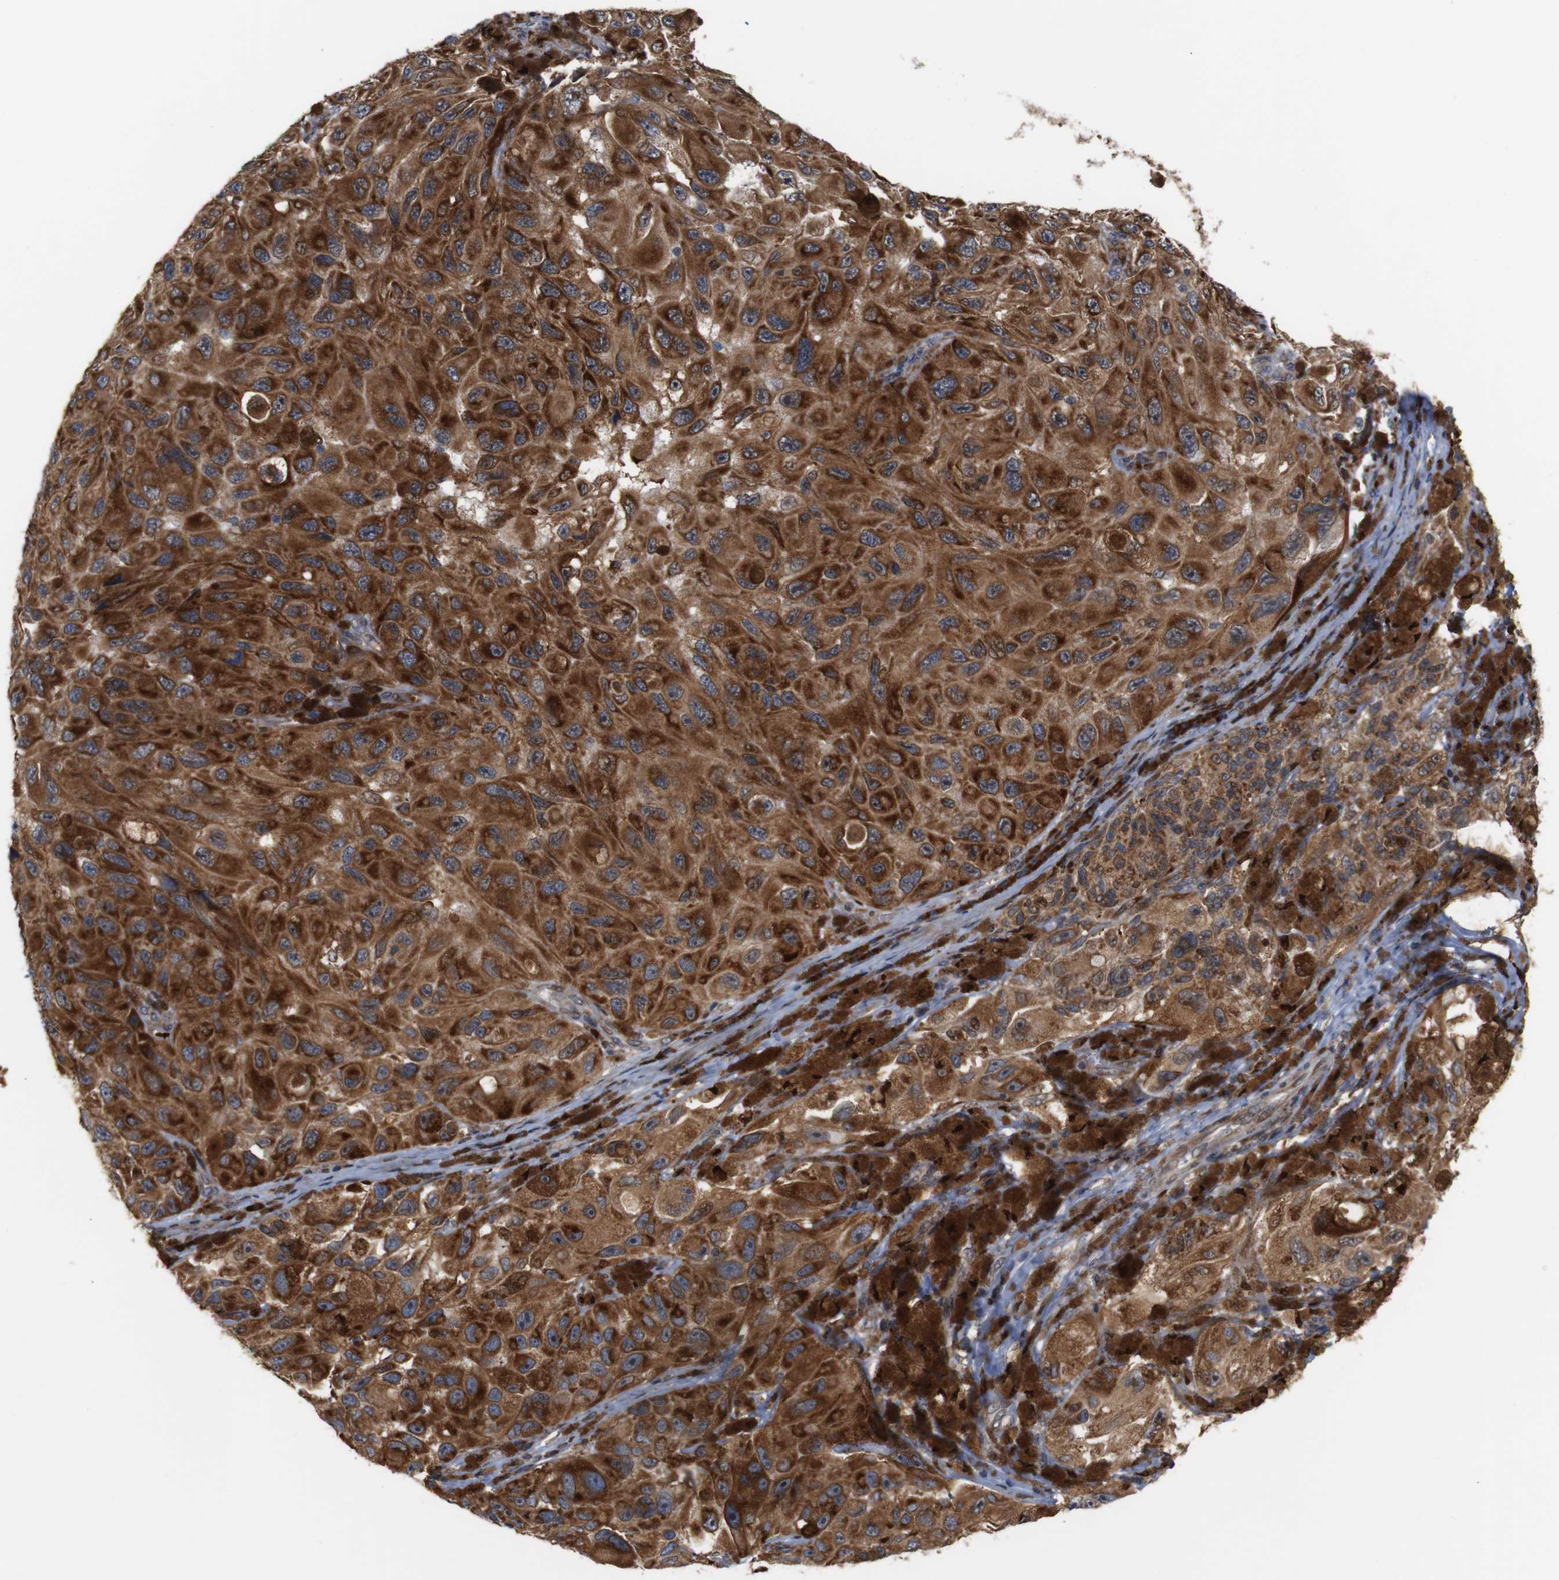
{"staining": {"intensity": "moderate", "quantity": ">75%", "location": "cytoplasmic/membranous"}, "tissue": "melanoma", "cell_type": "Tumor cells", "image_type": "cancer", "snomed": [{"axis": "morphology", "description": "Malignant melanoma, NOS"}, {"axis": "topography", "description": "Skin"}], "caption": "Protein analysis of melanoma tissue exhibits moderate cytoplasmic/membranous staining in approximately >75% of tumor cells.", "gene": "PTPN1", "patient": {"sex": "female", "age": 73}}